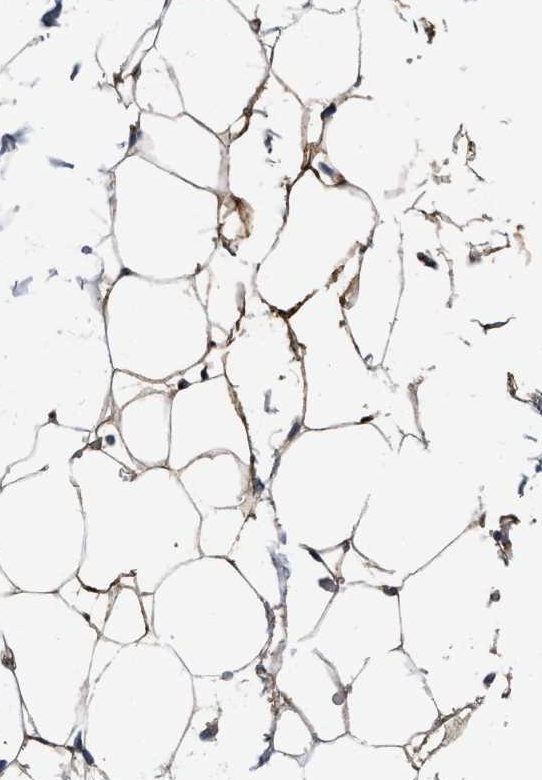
{"staining": {"intensity": "weak", "quantity": "25%-75%", "location": "cytoplasmic/membranous"}, "tissue": "adipose tissue", "cell_type": "Adipocytes", "image_type": "normal", "snomed": [{"axis": "morphology", "description": "Normal tissue, NOS"}, {"axis": "topography", "description": "Breast"}, {"axis": "topography", "description": "Soft tissue"}], "caption": "Weak cytoplasmic/membranous staining is identified in approximately 25%-75% of adipocytes in unremarkable adipose tissue. (DAB IHC with brightfield microscopy, high magnification).", "gene": "ERC1", "patient": {"sex": "female", "age": 75}}